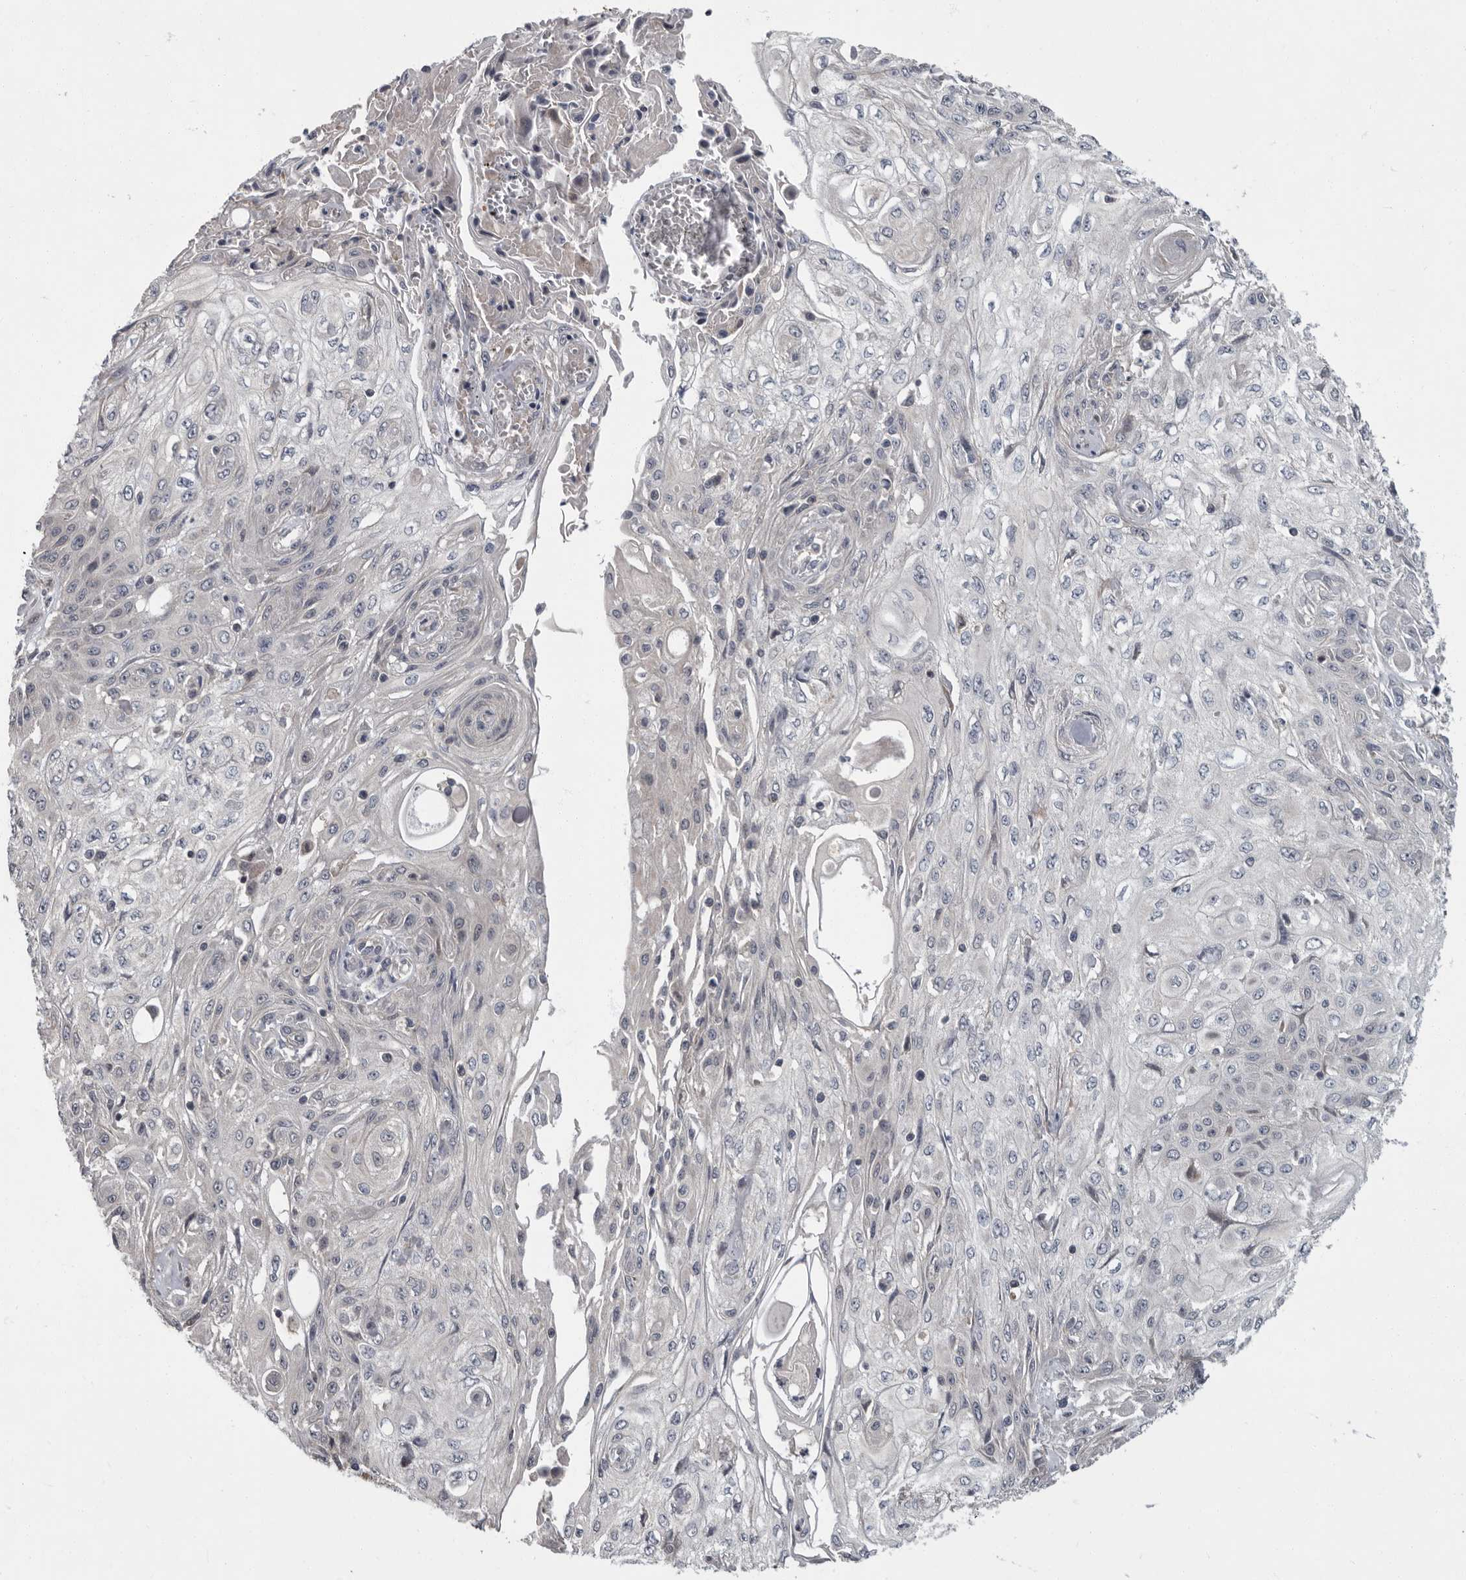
{"staining": {"intensity": "negative", "quantity": "none", "location": "none"}, "tissue": "skin cancer", "cell_type": "Tumor cells", "image_type": "cancer", "snomed": [{"axis": "morphology", "description": "Squamous cell carcinoma, NOS"}, {"axis": "morphology", "description": "Squamous cell carcinoma, metastatic, NOS"}, {"axis": "topography", "description": "Skin"}, {"axis": "topography", "description": "Lymph node"}], "caption": "High magnification brightfield microscopy of skin cancer (metastatic squamous cell carcinoma) stained with DAB (brown) and counterstained with hematoxylin (blue): tumor cells show no significant positivity.", "gene": "PDE7A", "patient": {"sex": "male", "age": 75}}